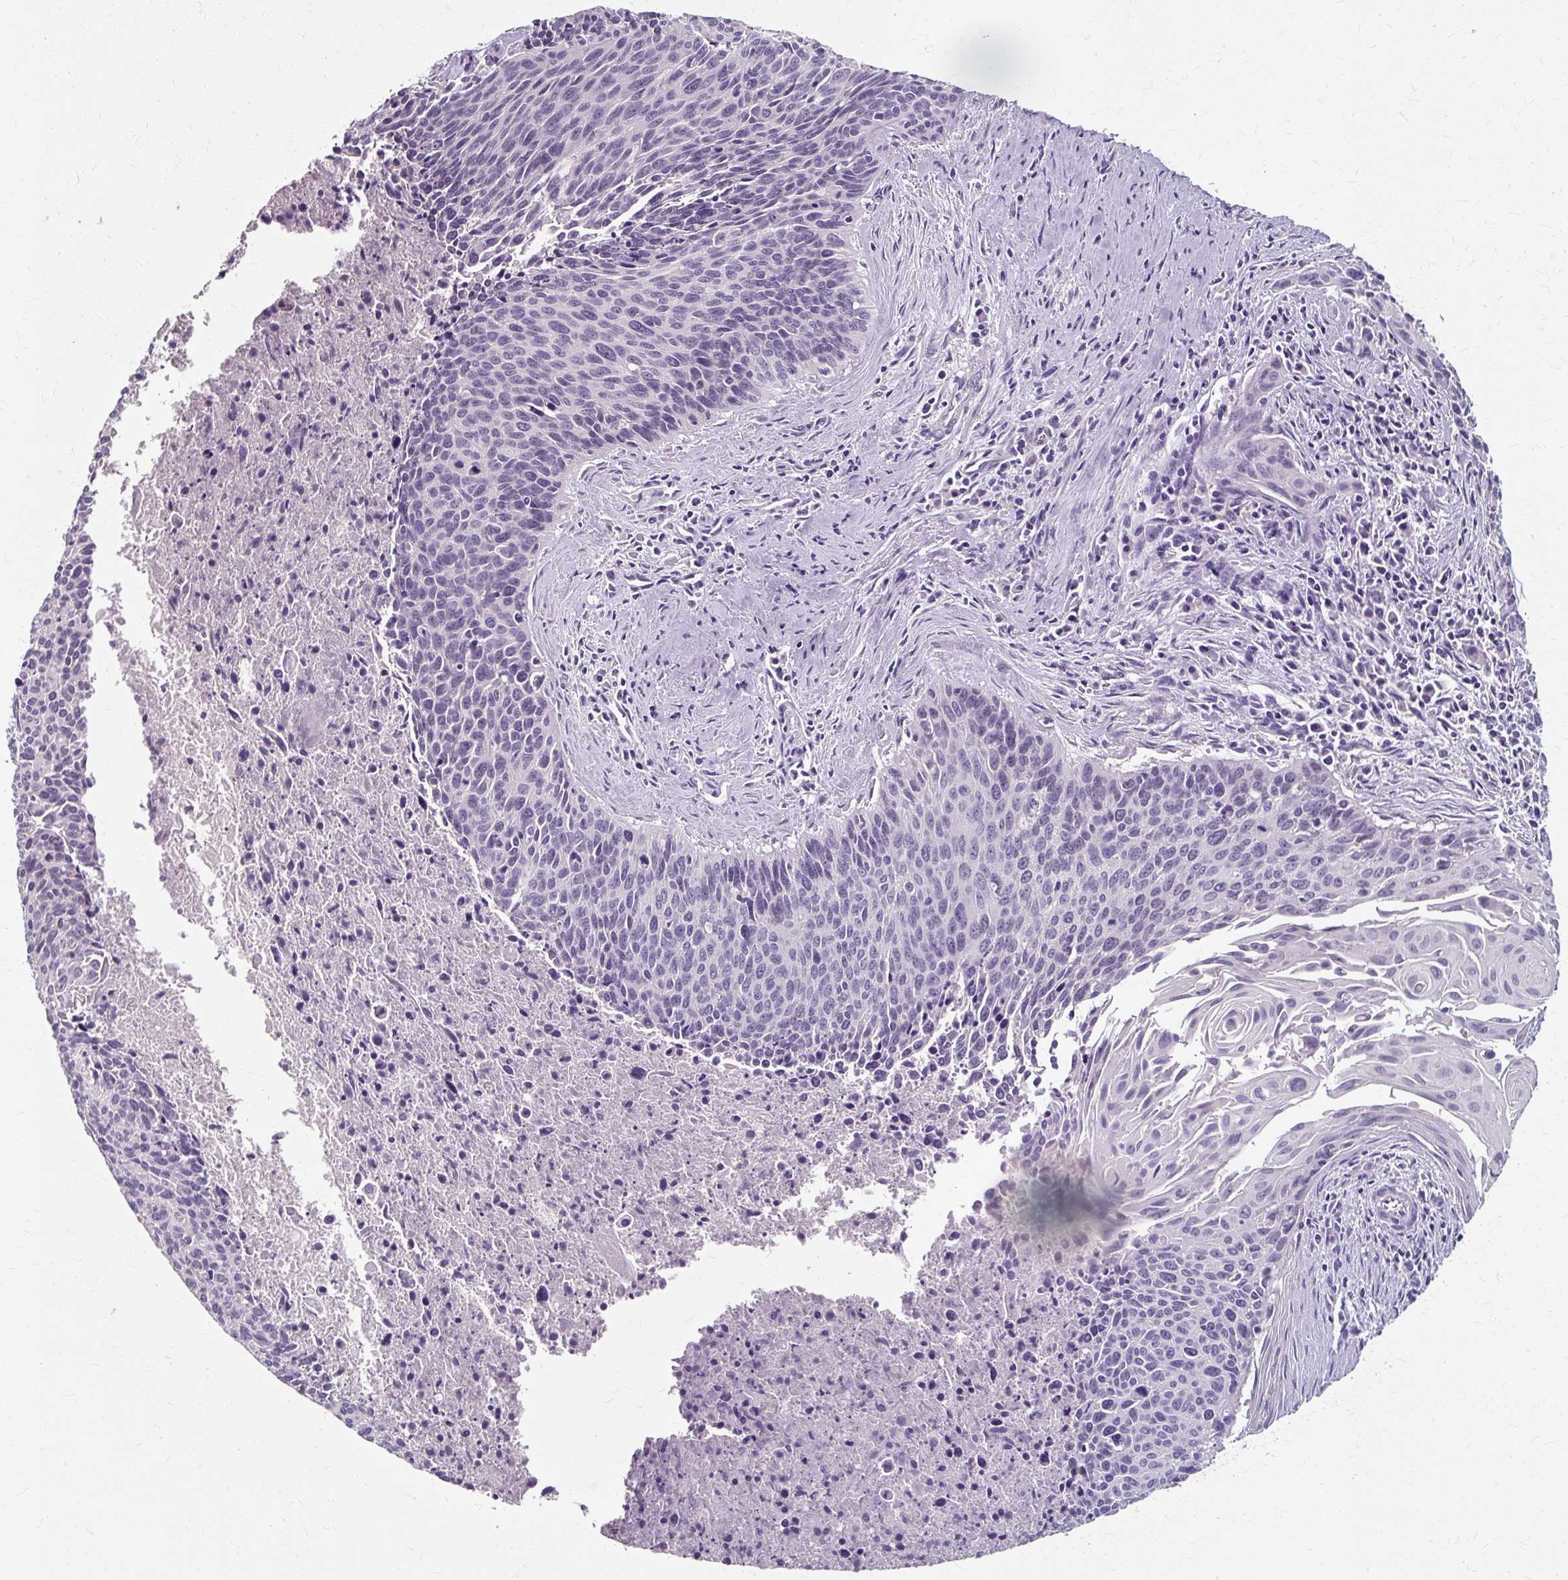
{"staining": {"intensity": "negative", "quantity": "none", "location": "none"}, "tissue": "cervical cancer", "cell_type": "Tumor cells", "image_type": "cancer", "snomed": [{"axis": "morphology", "description": "Squamous cell carcinoma, NOS"}, {"axis": "topography", "description": "Cervix"}], "caption": "There is no significant positivity in tumor cells of cervical squamous cell carcinoma.", "gene": "KLHL24", "patient": {"sex": "female", "age": 55}}